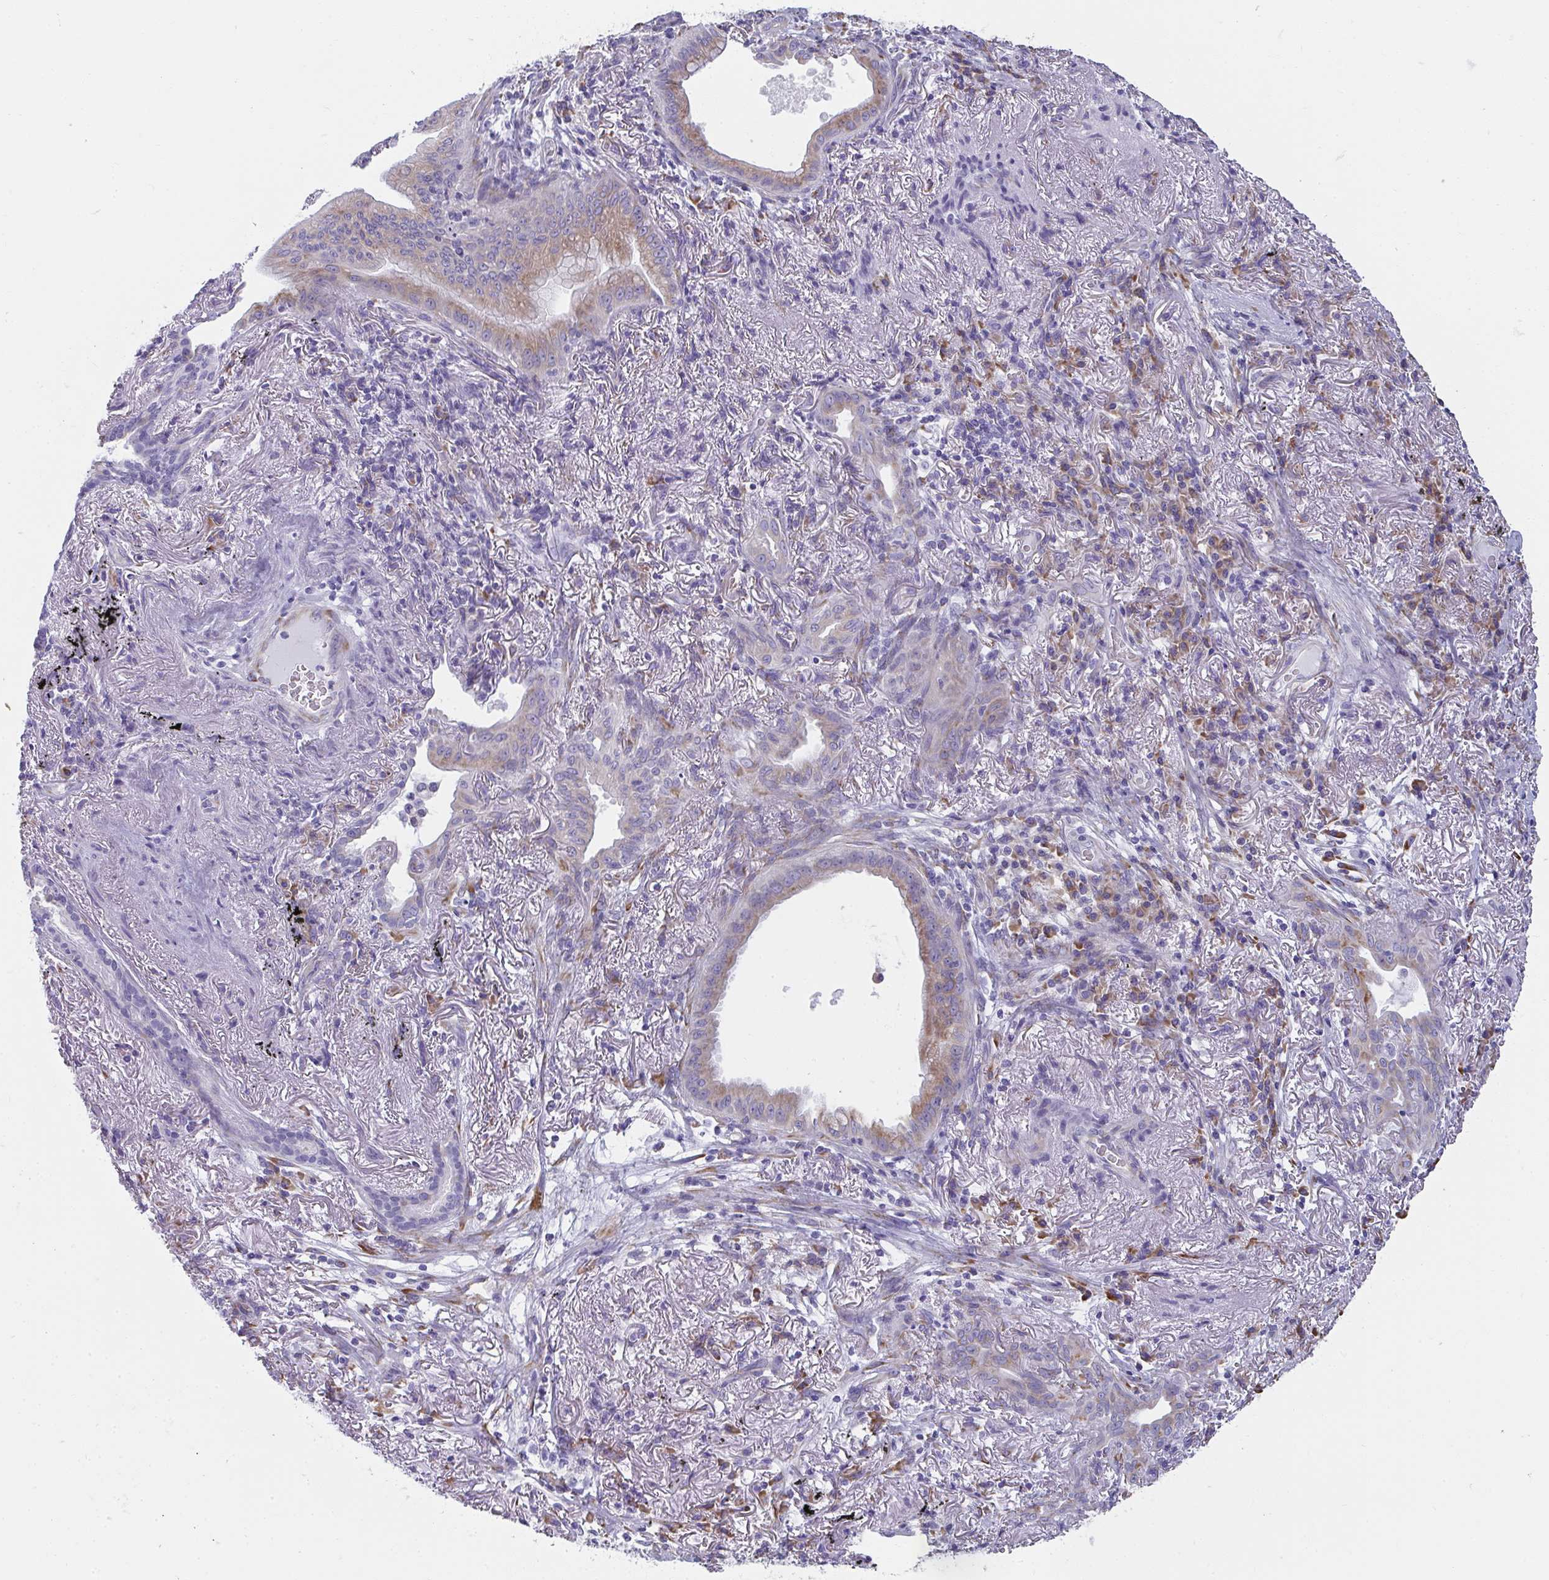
{"staining": {"intensity": "moderate", "quantity": "25%-75%", "location": "cytoplasmic/membranous"}, "tissue": "lung cancer", "cell_type": "Tumor cells", "image_type": "cancer", "snomed": [{"axis": "morphology", "description": "Adenocarcinoma, NOS"}, {"axis": "topography", "description": "Lung"}], "caption": "A histopathology image showing moderate cytoplasmic/membranous positivity in about 25%-75% of tumor cells in lung cancer, as visualized by brown immunohistochemical staining.", "gene": "SHROOM1", "patient": {"sex": "male", "age": 77}}